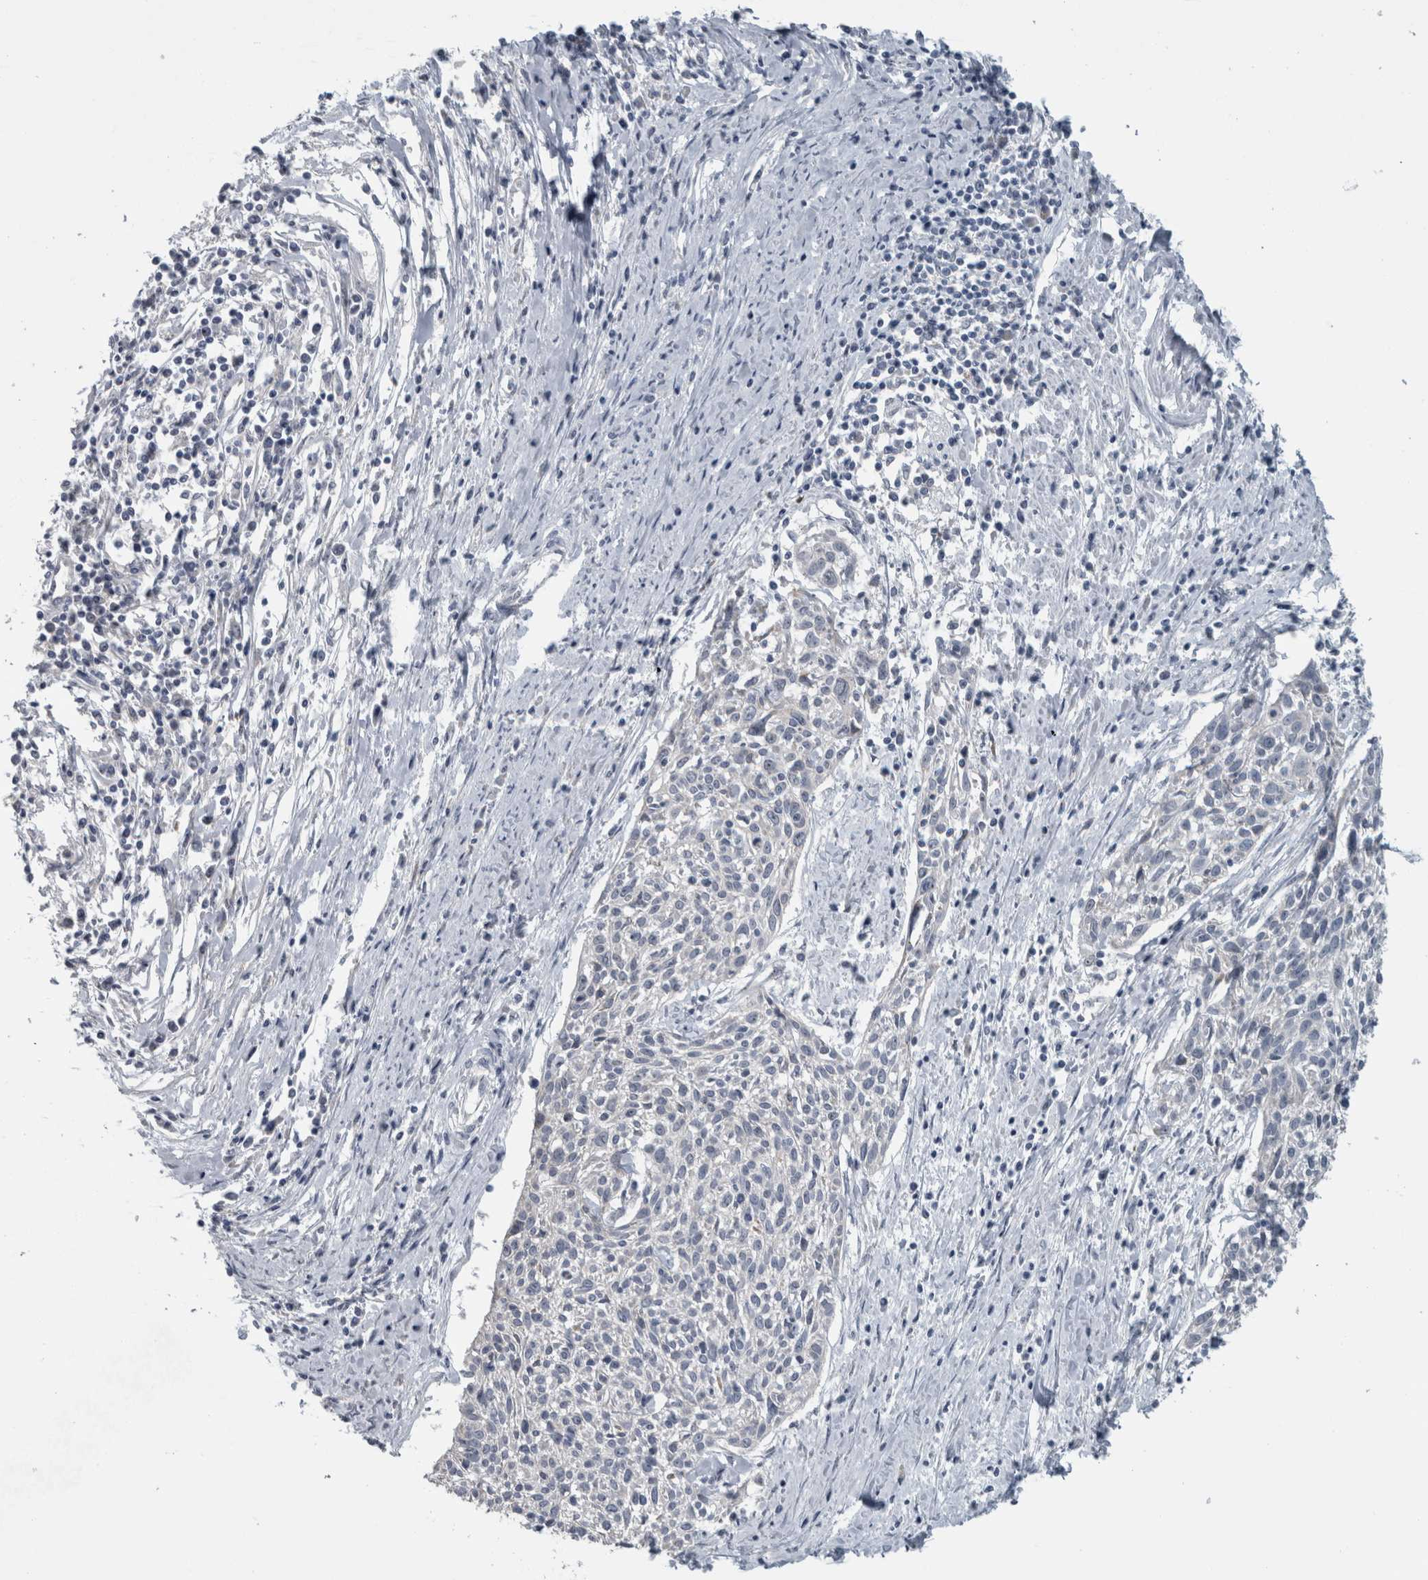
{"staining": {"intensity": "negative", "quantity": "none", "location": "none"}, "tissue": "cervical cancer", "cell_type": "Tumor cells", "image_type": "cancer", "snomed": [{"axis": "morphology", "description": "Squamous cell carcinoma, NOS"}, {"axis": "topography", "description": "Cervix"}], "caption": "High power microscopy photomicrograph of an immunohistochemistry (IHC) image of squamous cell carcinoma (cervical), revealing no significant staining in tumor cells. (DAB (3,3'-diaminobenzidine) immunohistochemistry, high magnification).", "gene": "UTP6", "patient": {"sex": "female", "age": 51}}